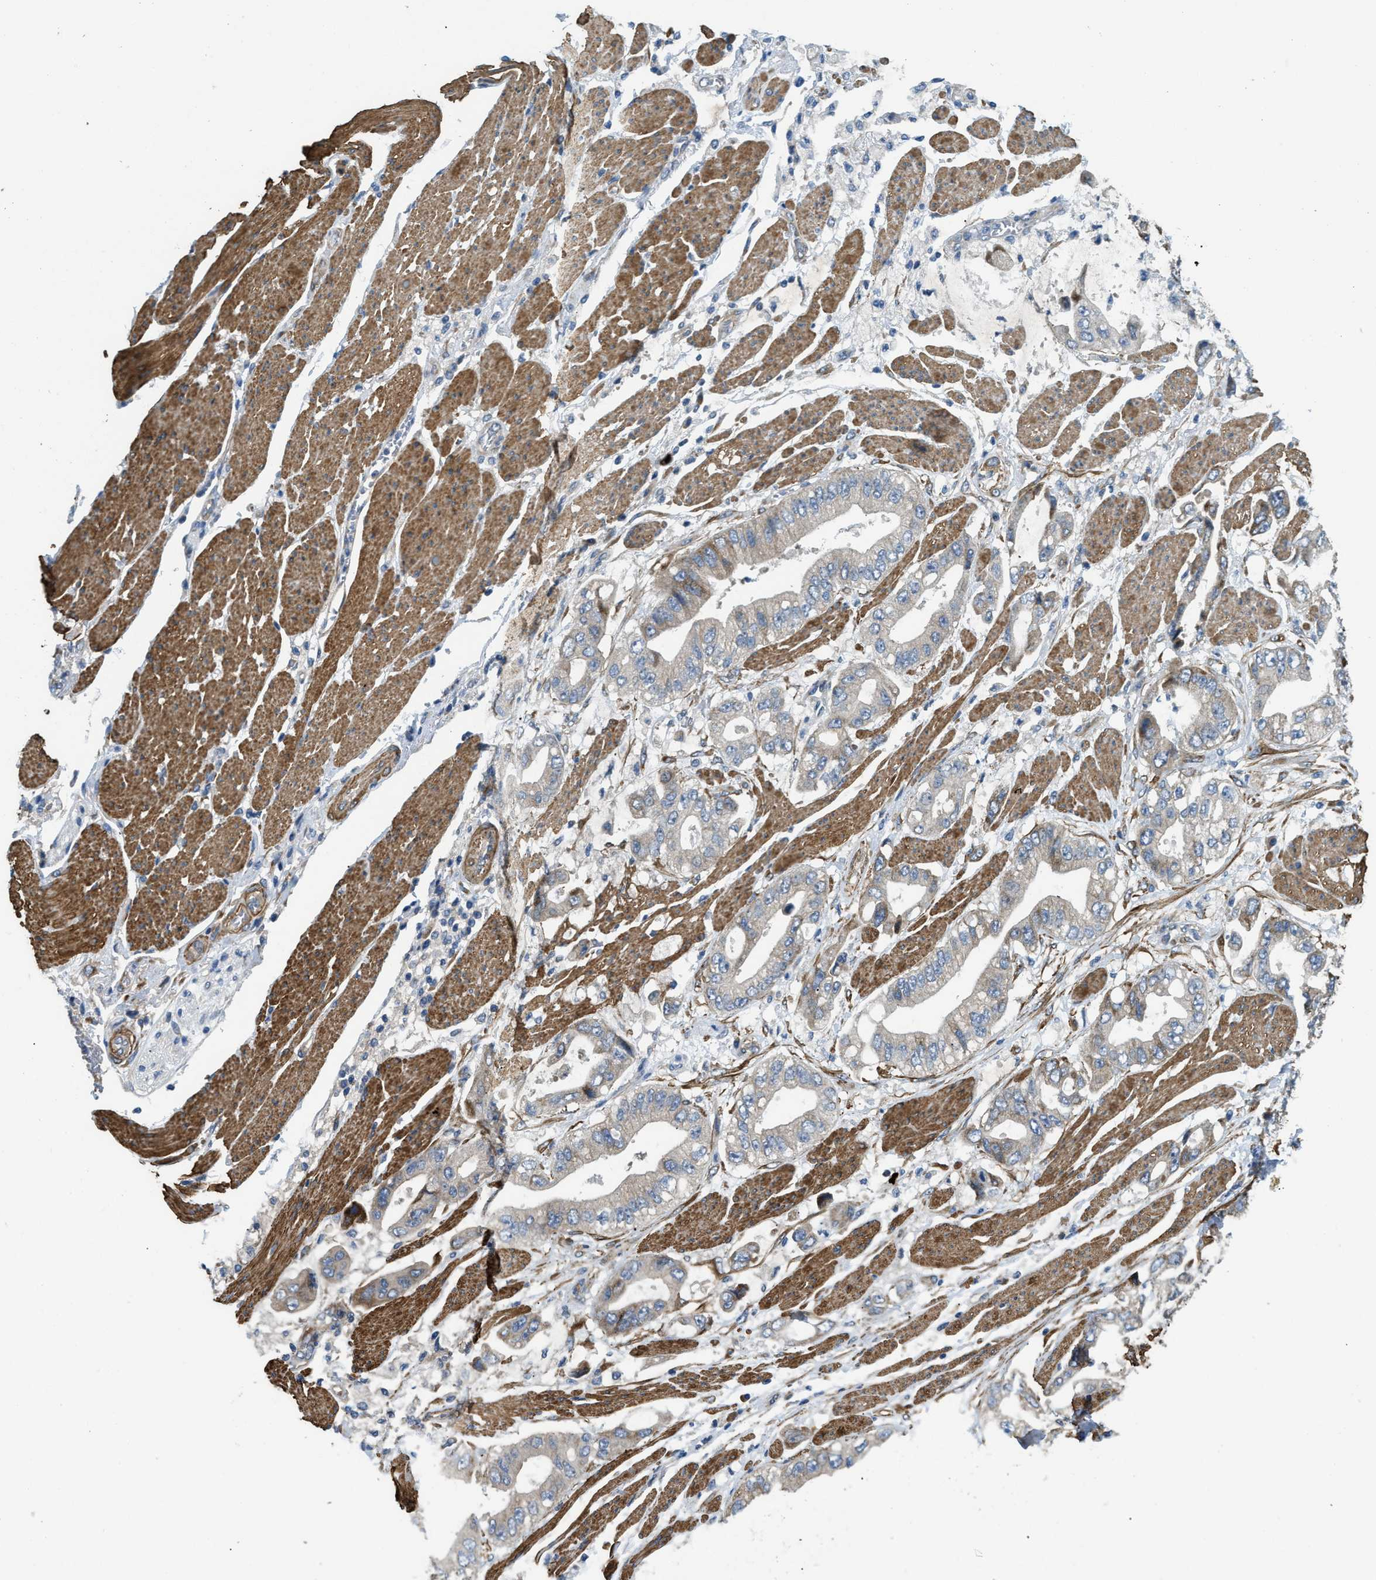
{"staining": {"intensity": "weak", "quantity": "<25%", "location": "cytoplasmic/membranous"}, "tissue": "stomach cancer", "cell_type": "Tumor cells", "image_type": "cancer", "snomed": [{"axis": "morphology", "description": "Normal tissue, NOS"}, {"axis": "morphology", "description": "Adenocarcinoma, NOS"}, {"axis": "topography", "description": "Stomach"}], "caption": "Immunohistochemical staining of adenocarcinoma (stomach) displays no significant staining in tumor cells. Brightfield microscopy of immunohistochemistry (IHC) stained with DAB (3,3'-diaminobenzidine) (brown) and hematoxylin (blue), captured at high magnification.", "gene": "BMPR1A", "patient": {"sex": "male", "age": 62}}